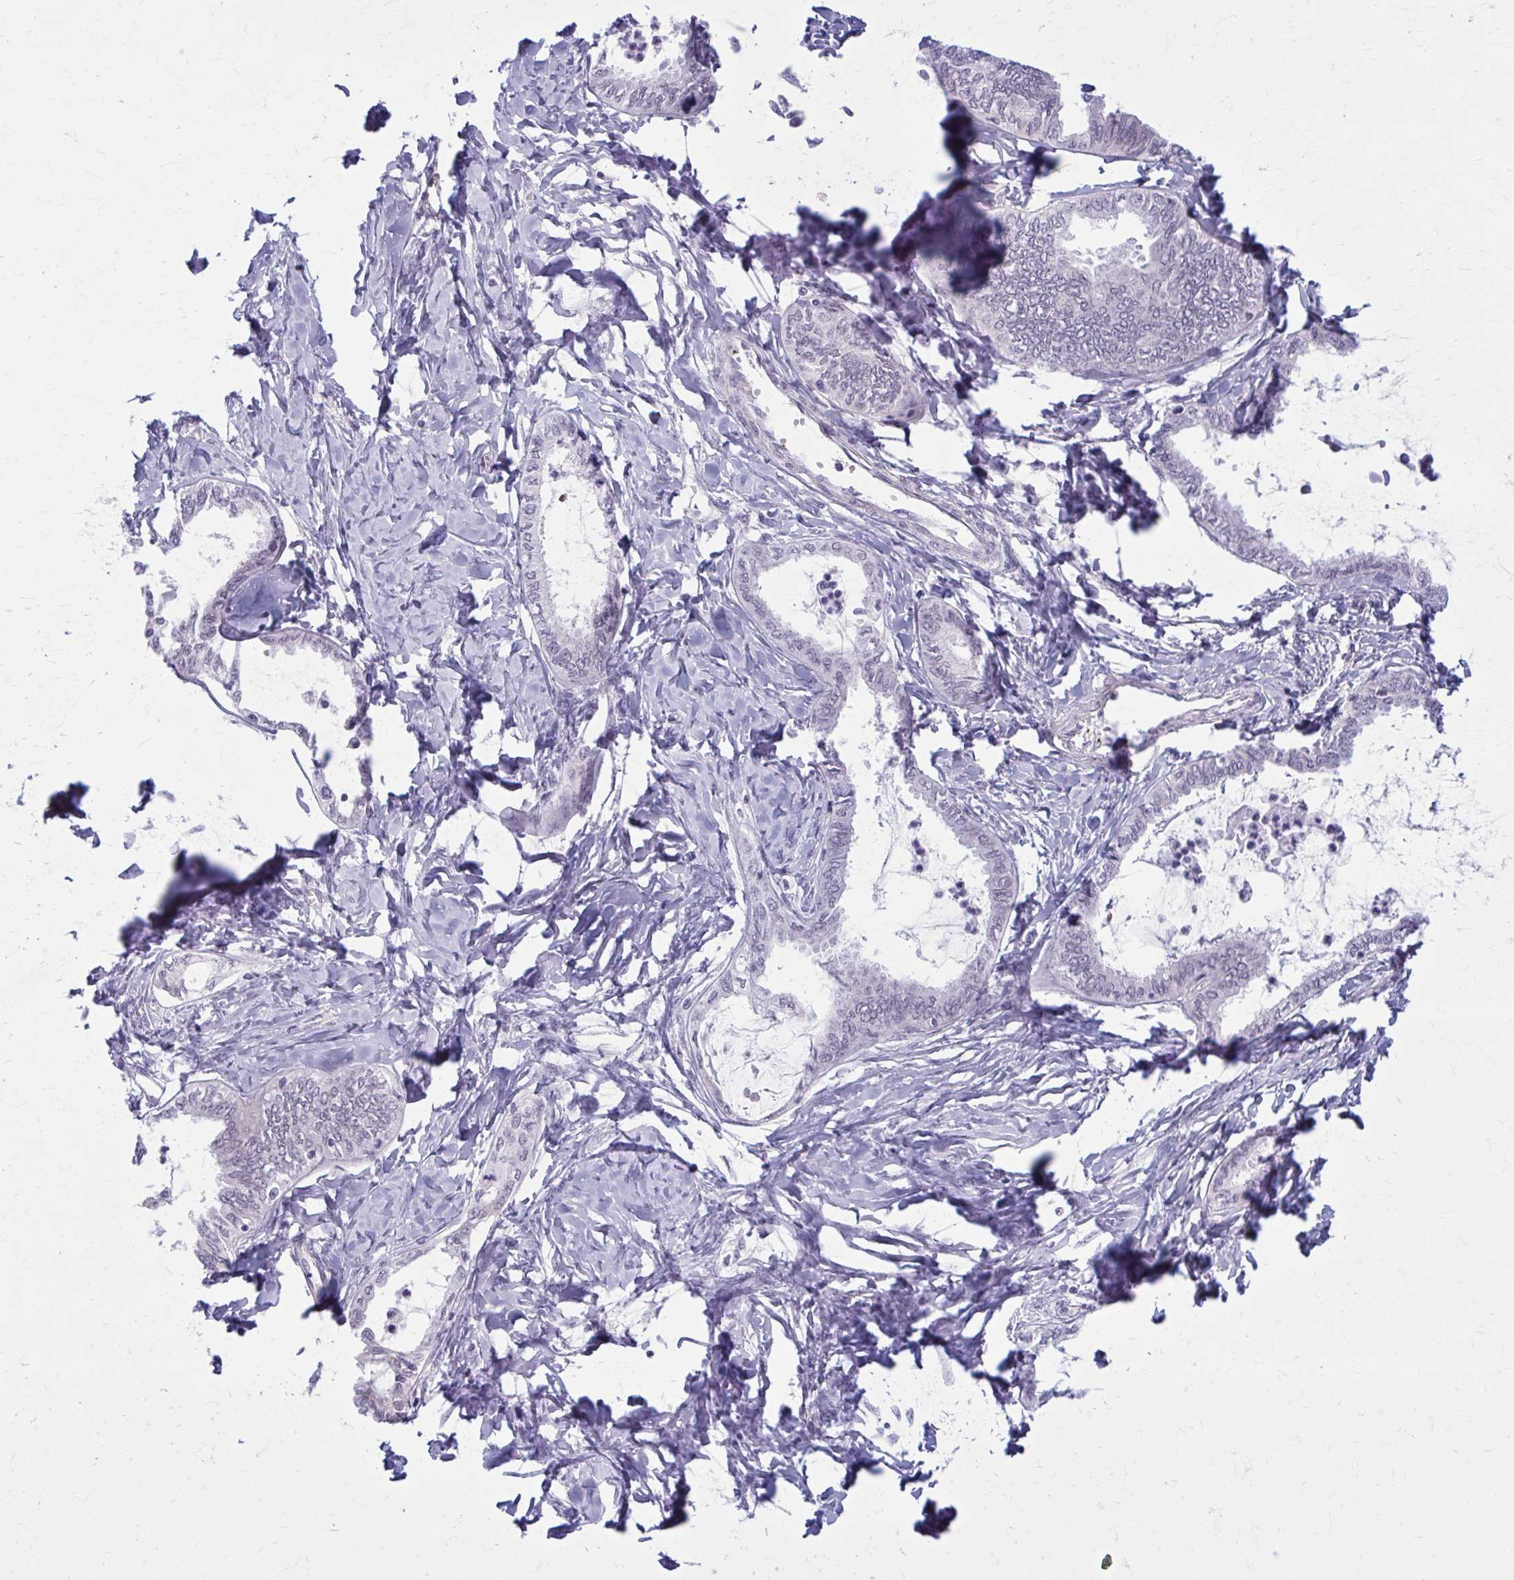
{"staining": {"intensity": "negative", "quantity": "none", "location": "none"}, "tissue": "ovarian cancer", "cell_type": "Tumor cells", "image_type": "cancer", "snomed": [{"axis": "morphology", "description": "Carcinoma, endometroid"}, {"axis": "topography", "description": "Ovary"}], "caption": "IHC photomicrograph of ovarian endometroid carcinoma stained for a protein (brown), which shows no expression in tumor cells.", "gene": "NUMBL", "patient": {"sex": "female", "age": 70}}